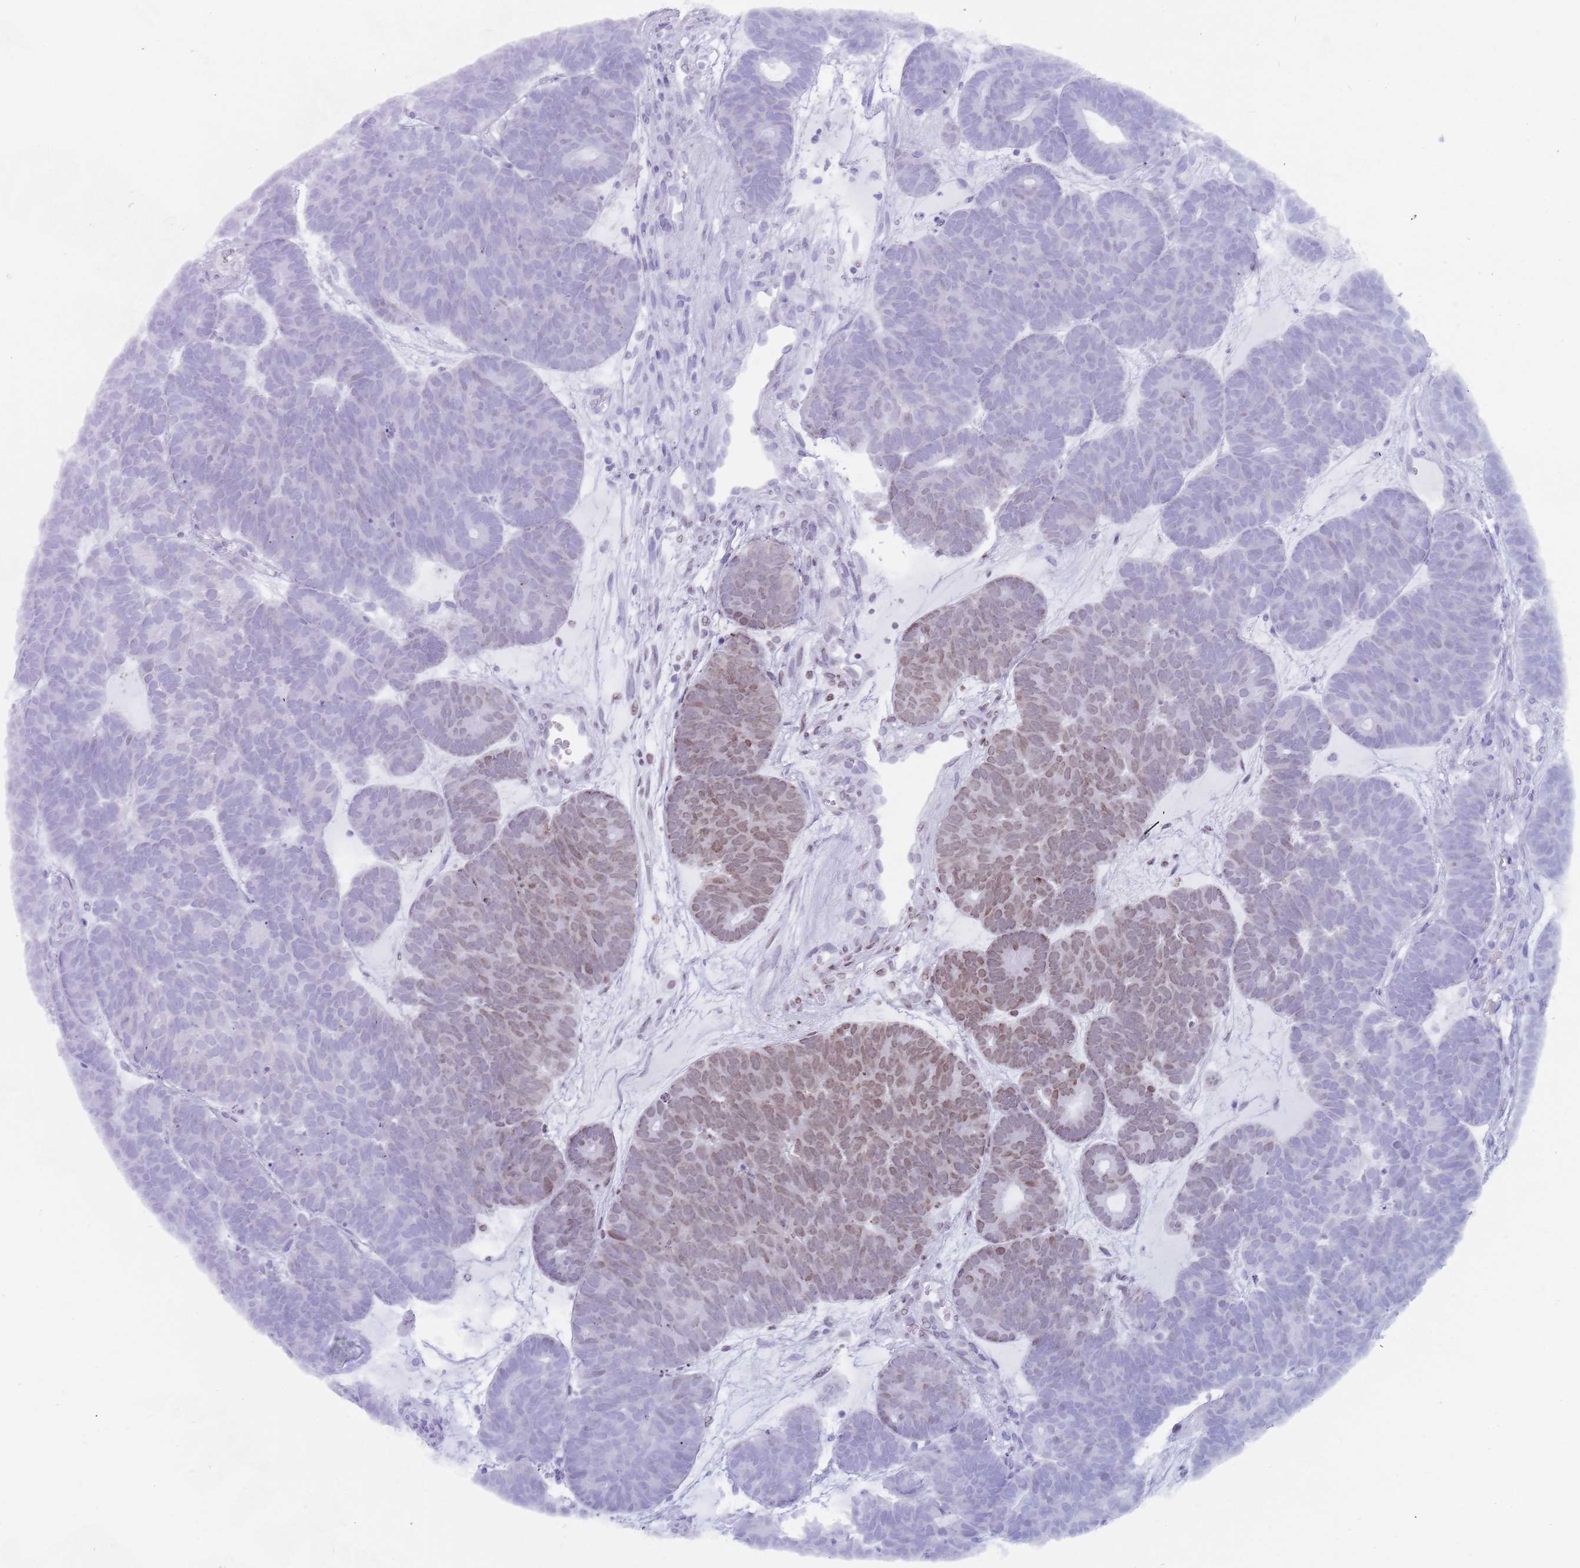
{"staining": {"intensity": "moderate", "quantity": "25%-75%", "location": "nuclear"}, "tissue": "head and neck cancer", "cell_type": "Tumor cells", "image_type": "cancer", "snomed": [{"axis": "morphology", "description": "Adenocarcinoma, NOS"}, {"axis": "topography", "description": "Head-Neck"}], "caption": "Immunohistochemistry (IHC) of head and neck adenocarcinoma reveals medium levels of moderate nuclear expression in approximately 25%-75% of tumor cells.", "gene": "HDAC8", "patient": {"sex": "female", "age": 81}}